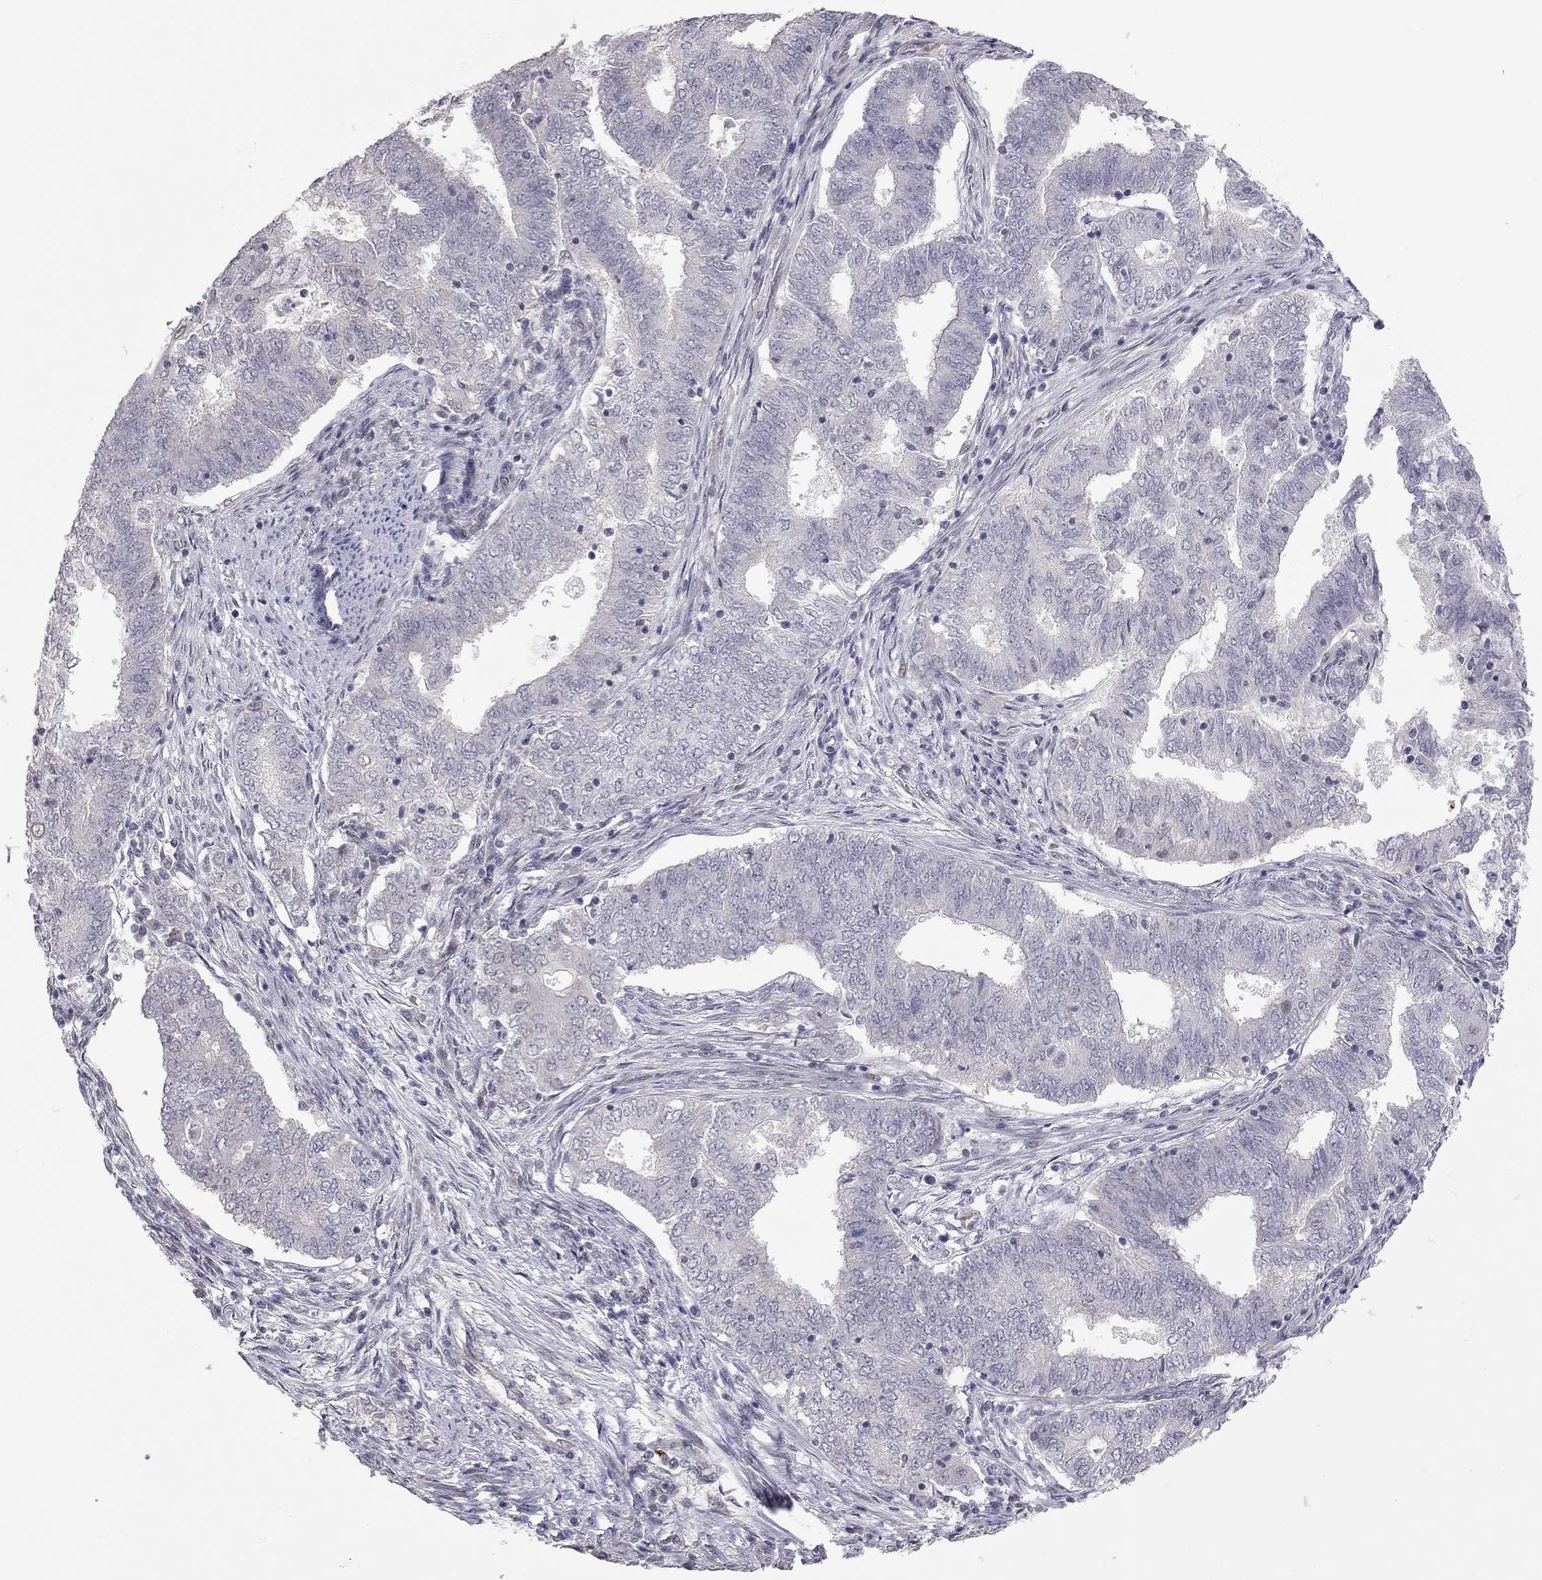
{"staining": {"intensity": "negative", "quantity": "none", "location": "none"}, "tissue": "endometrial cancer", "cell_type": "Tumor cells", "image_type": "cancer", "snomed": [{"axis": "morphology", "description": "Adenocarcinoma, NOS"}, {"axis": "topography", "description": "Endometrium"}], "caption": "IHC of human endometrial cancer (adenocarcinoma) shows no expression in tumor cells.", "gene": "MC3R", "patient": {"sex": "female", "age": 62}}